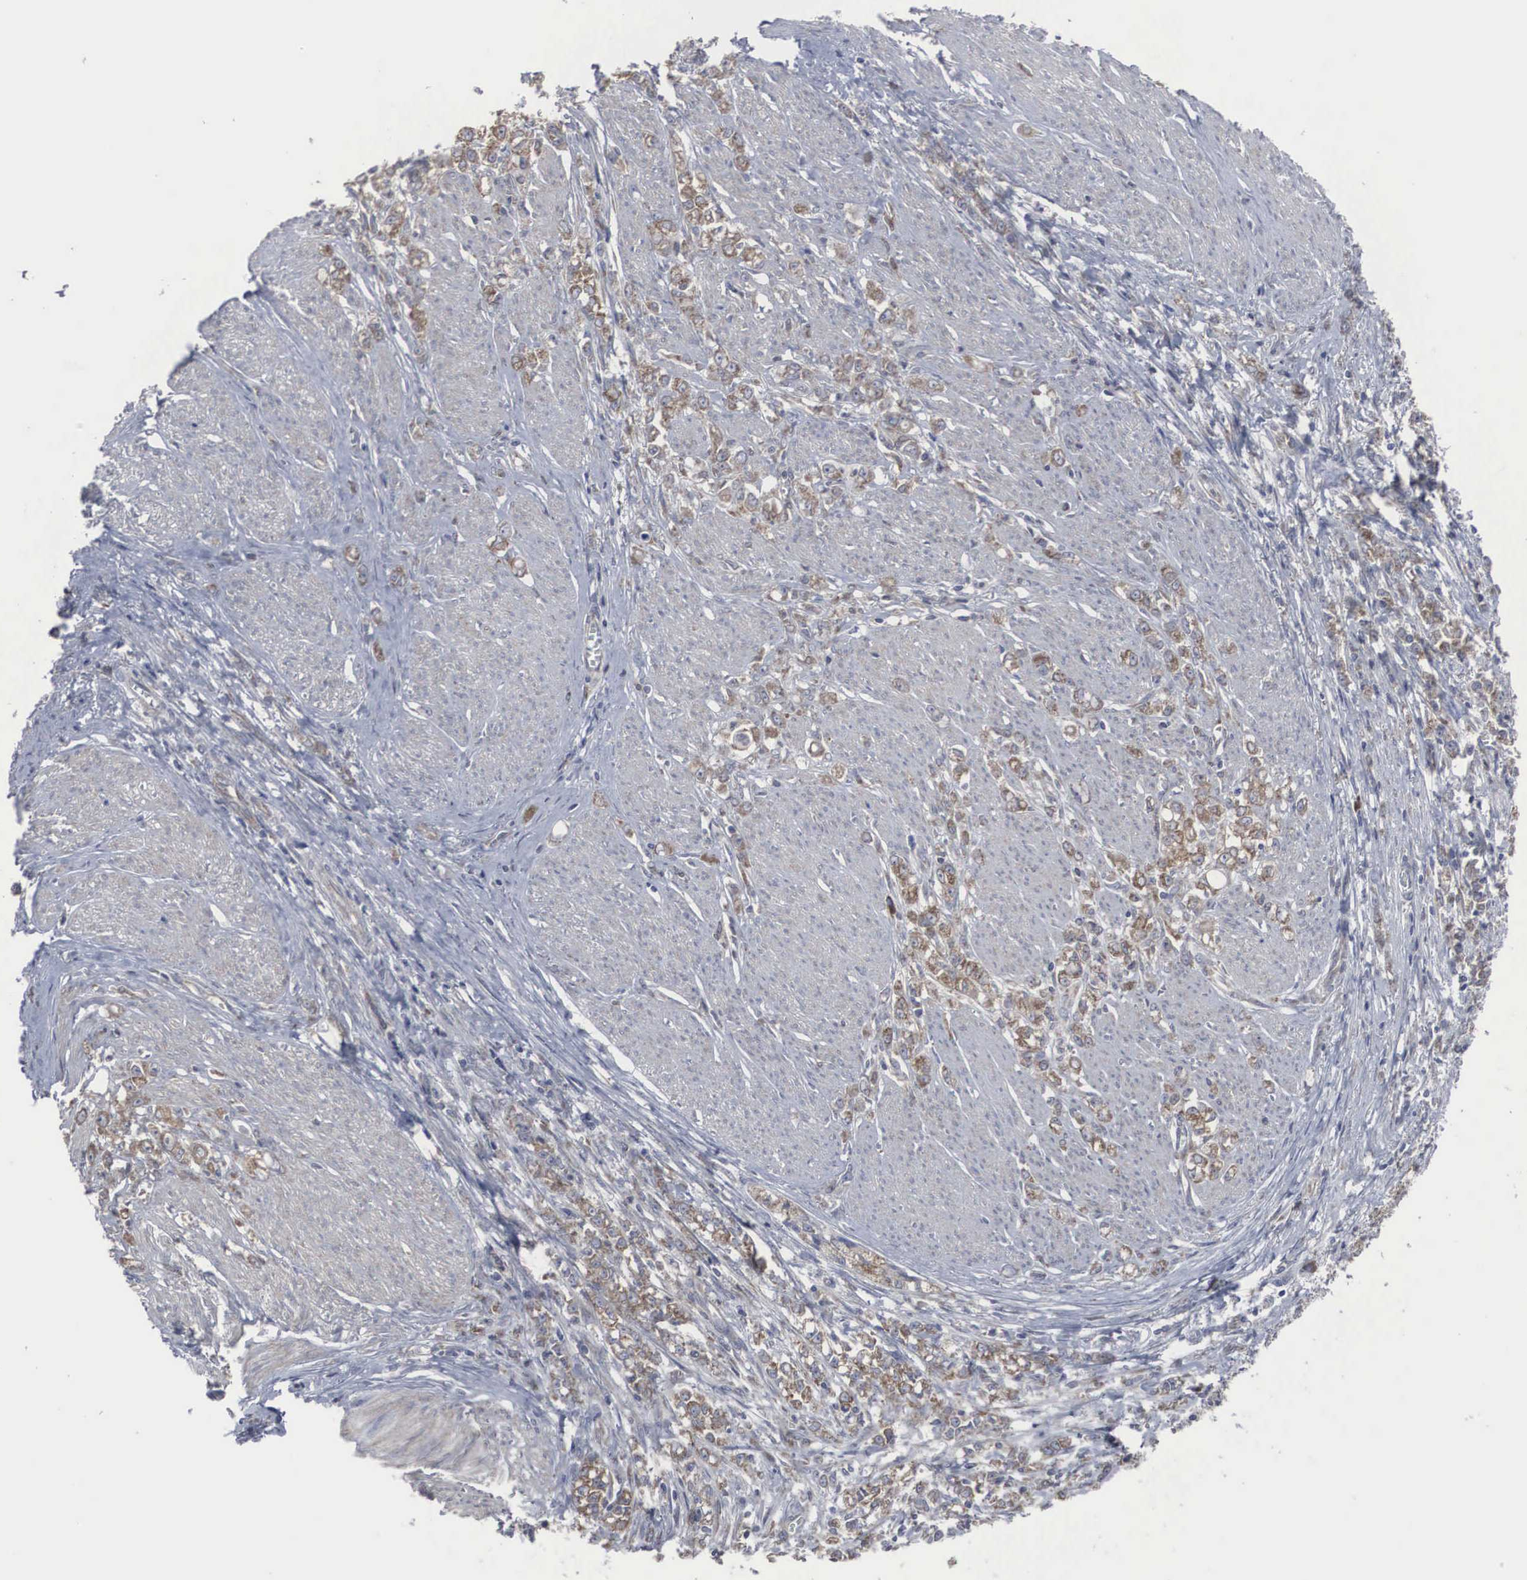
{"staining": {"intensity": "moderate", "quantity": "25%-75%", "location": "cytoplasmic/membranous"}, "tissue": "stomach cancer", "cell_type": "Tumor cells", "image_type": "cancer", "snomed": [{"axis": "morphology", "description": "Adenocarcinoma, NOS"}, {"axis": "topography", "description": "Stomach"}], "caption": "IHC (DAB) staining of adenocarcinoma (stomach) displays moderate cytoplasmic/membranous protein positivity in about 25%-75% of tumor cells. (DAB (3,3'-diaminobenzidine) = brown stain, brightfield microscopy at high magnification).", "gene": "MIA2", "patient": {"sex": "male", "age": 72}}